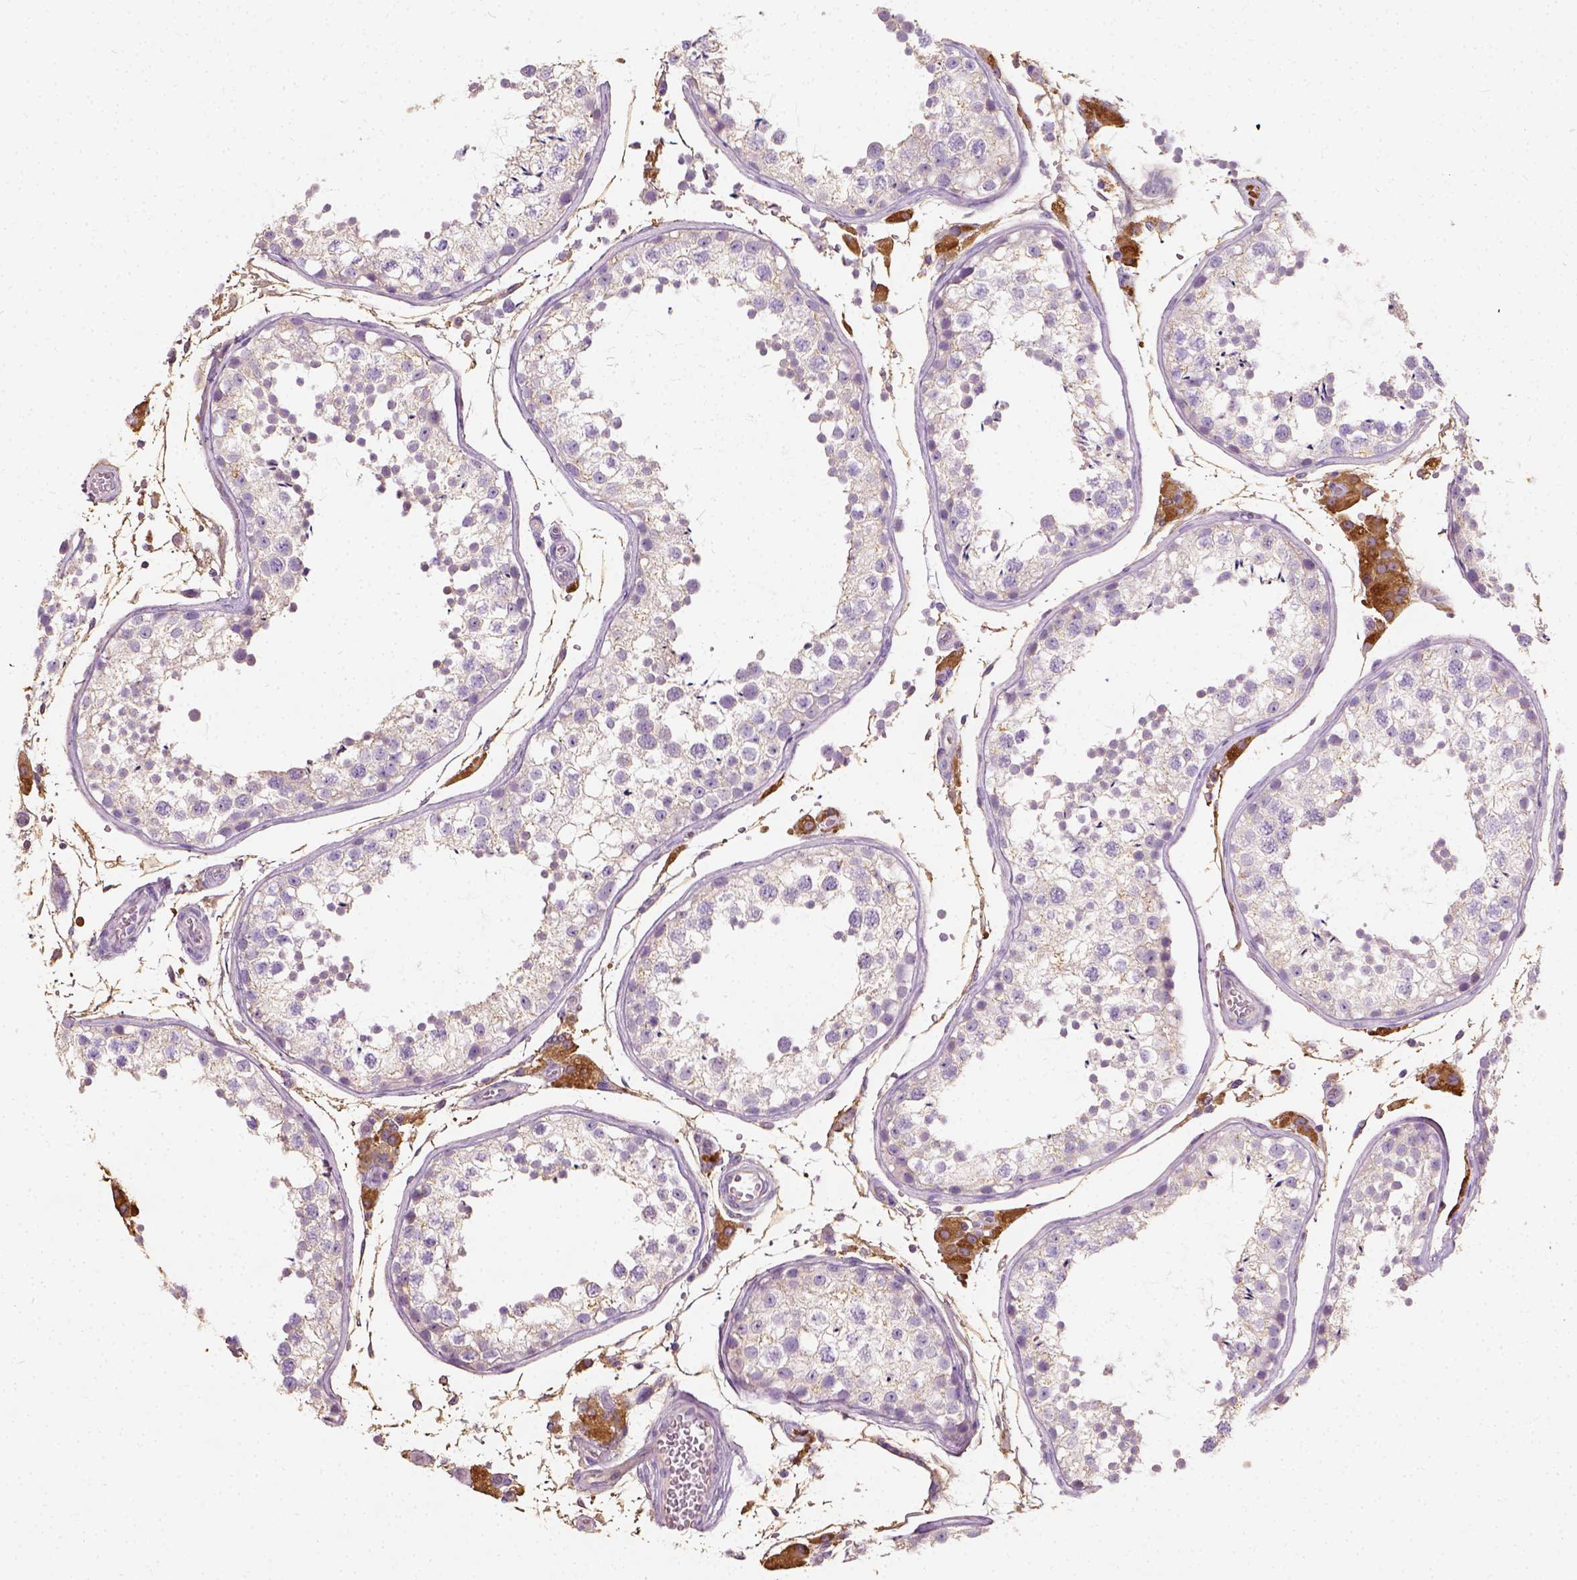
{"staining": {"intensity": "negative", "quantity": "none", "location": "none"}, "tissue": "testis", "cell_type": "Cells in seminiferous ducts", "image_type": "normal", "snomed": [{"axis": "morphology", "description": "Normal tissue, NOS"}, {"axis": "topography", "description": "Testis"}], "caption": "Immunohistochemical staining of normal testis exhibits no significant staining in cells in seminiferous ducts.", "gene": "DHCR24", "patient": {"sex": "male", "age": 29}}